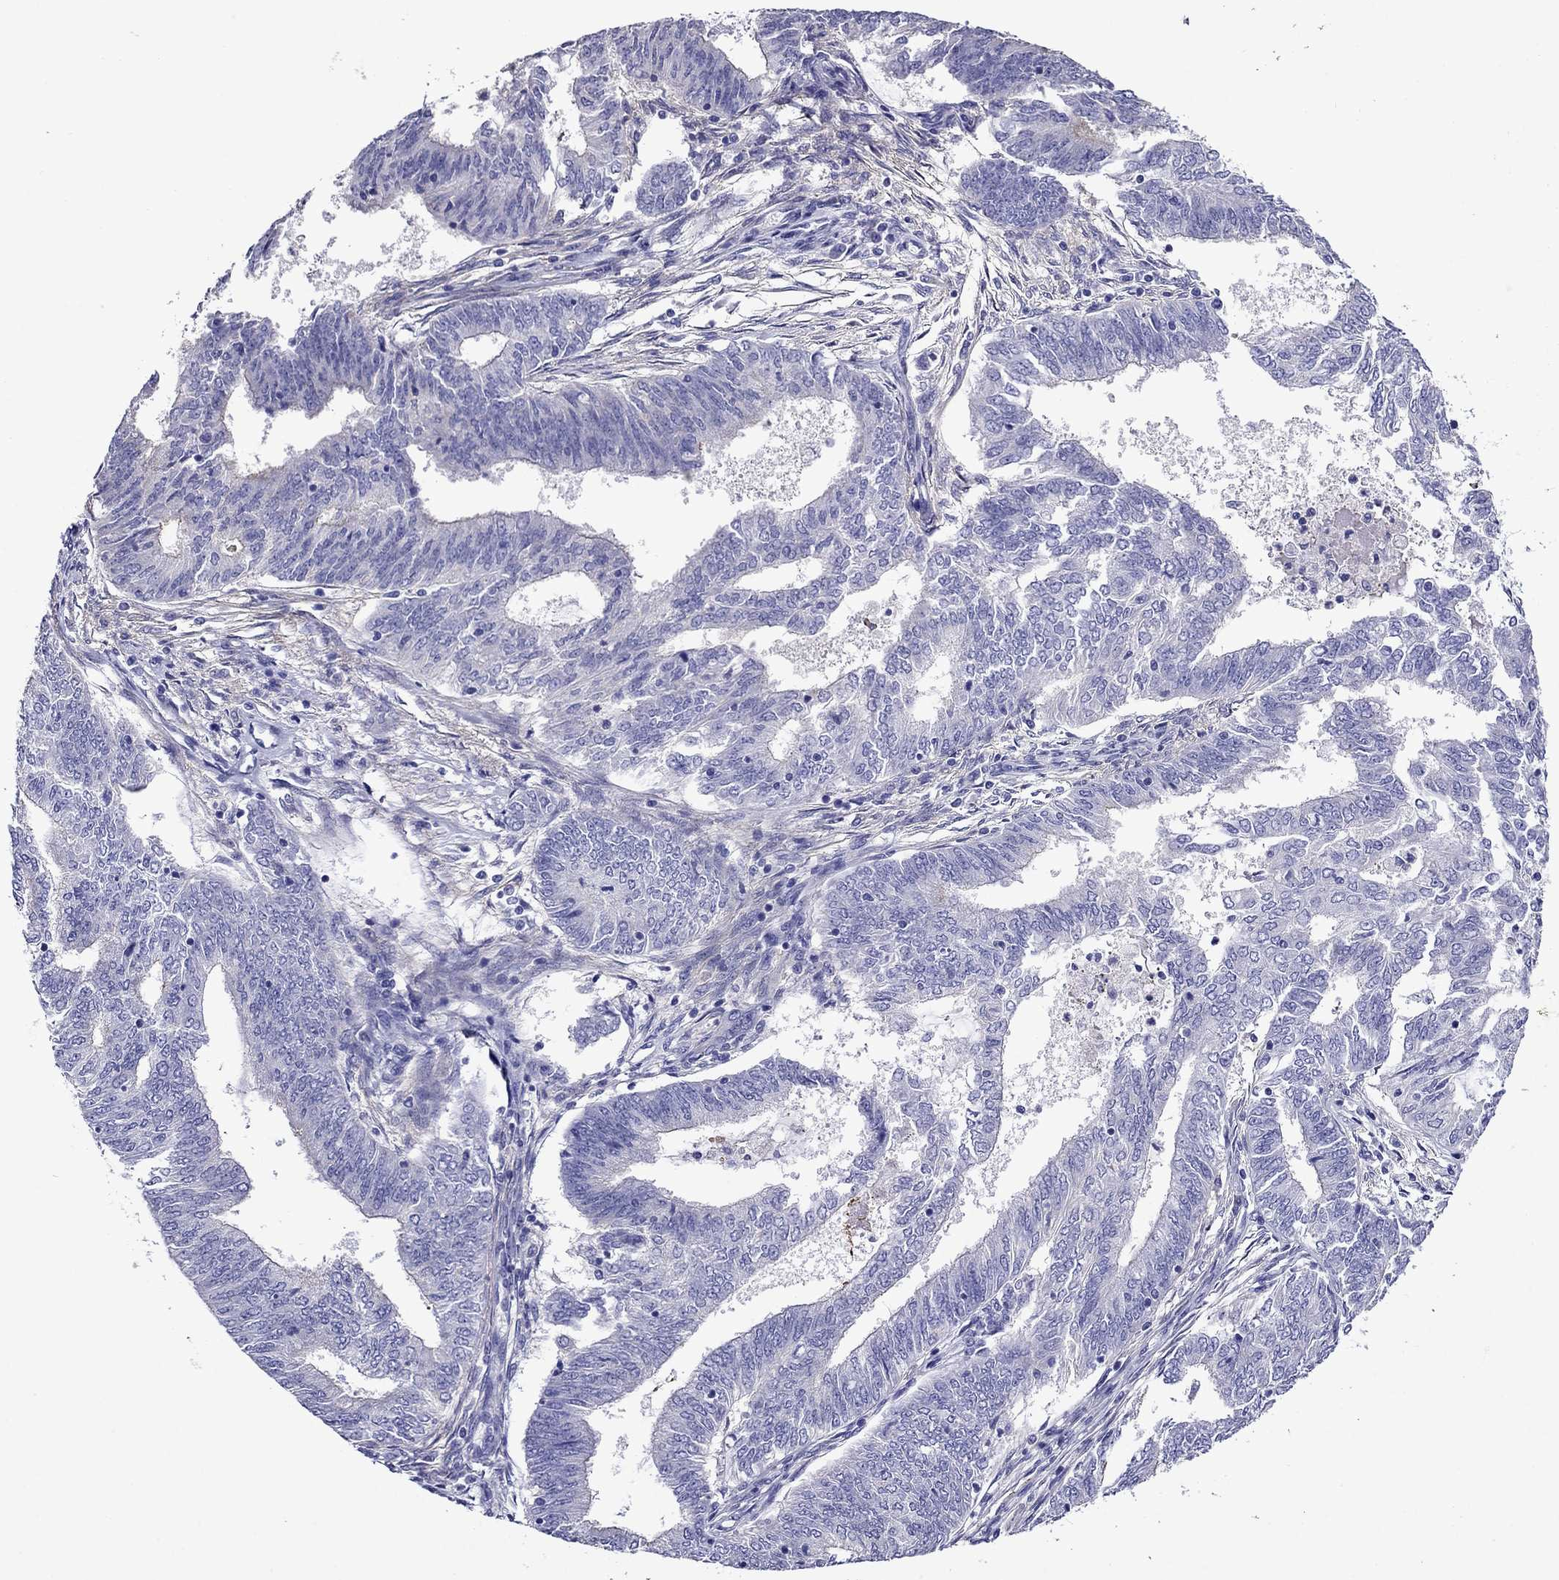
{"staining": {"intensity": "negative", "quantity": "none", "location": "none"}, "tissue": "endometrial cancer", "cell_type": "Tumor cells", "image_type": "cancer", "snomed": [{"axis": "morphology", "description": "Adenocarcinoma, NOS"}, {"axis": "topography", "description": "Endometrium"}], "caption": "The histopathology image shows no staining of tumor cells in endometrial adenocarcinoma. (DAB immunohistochemistry (IHC), high magnification).", "gene": "SCG2", "patient": {"sex": "female", "age": 62}}